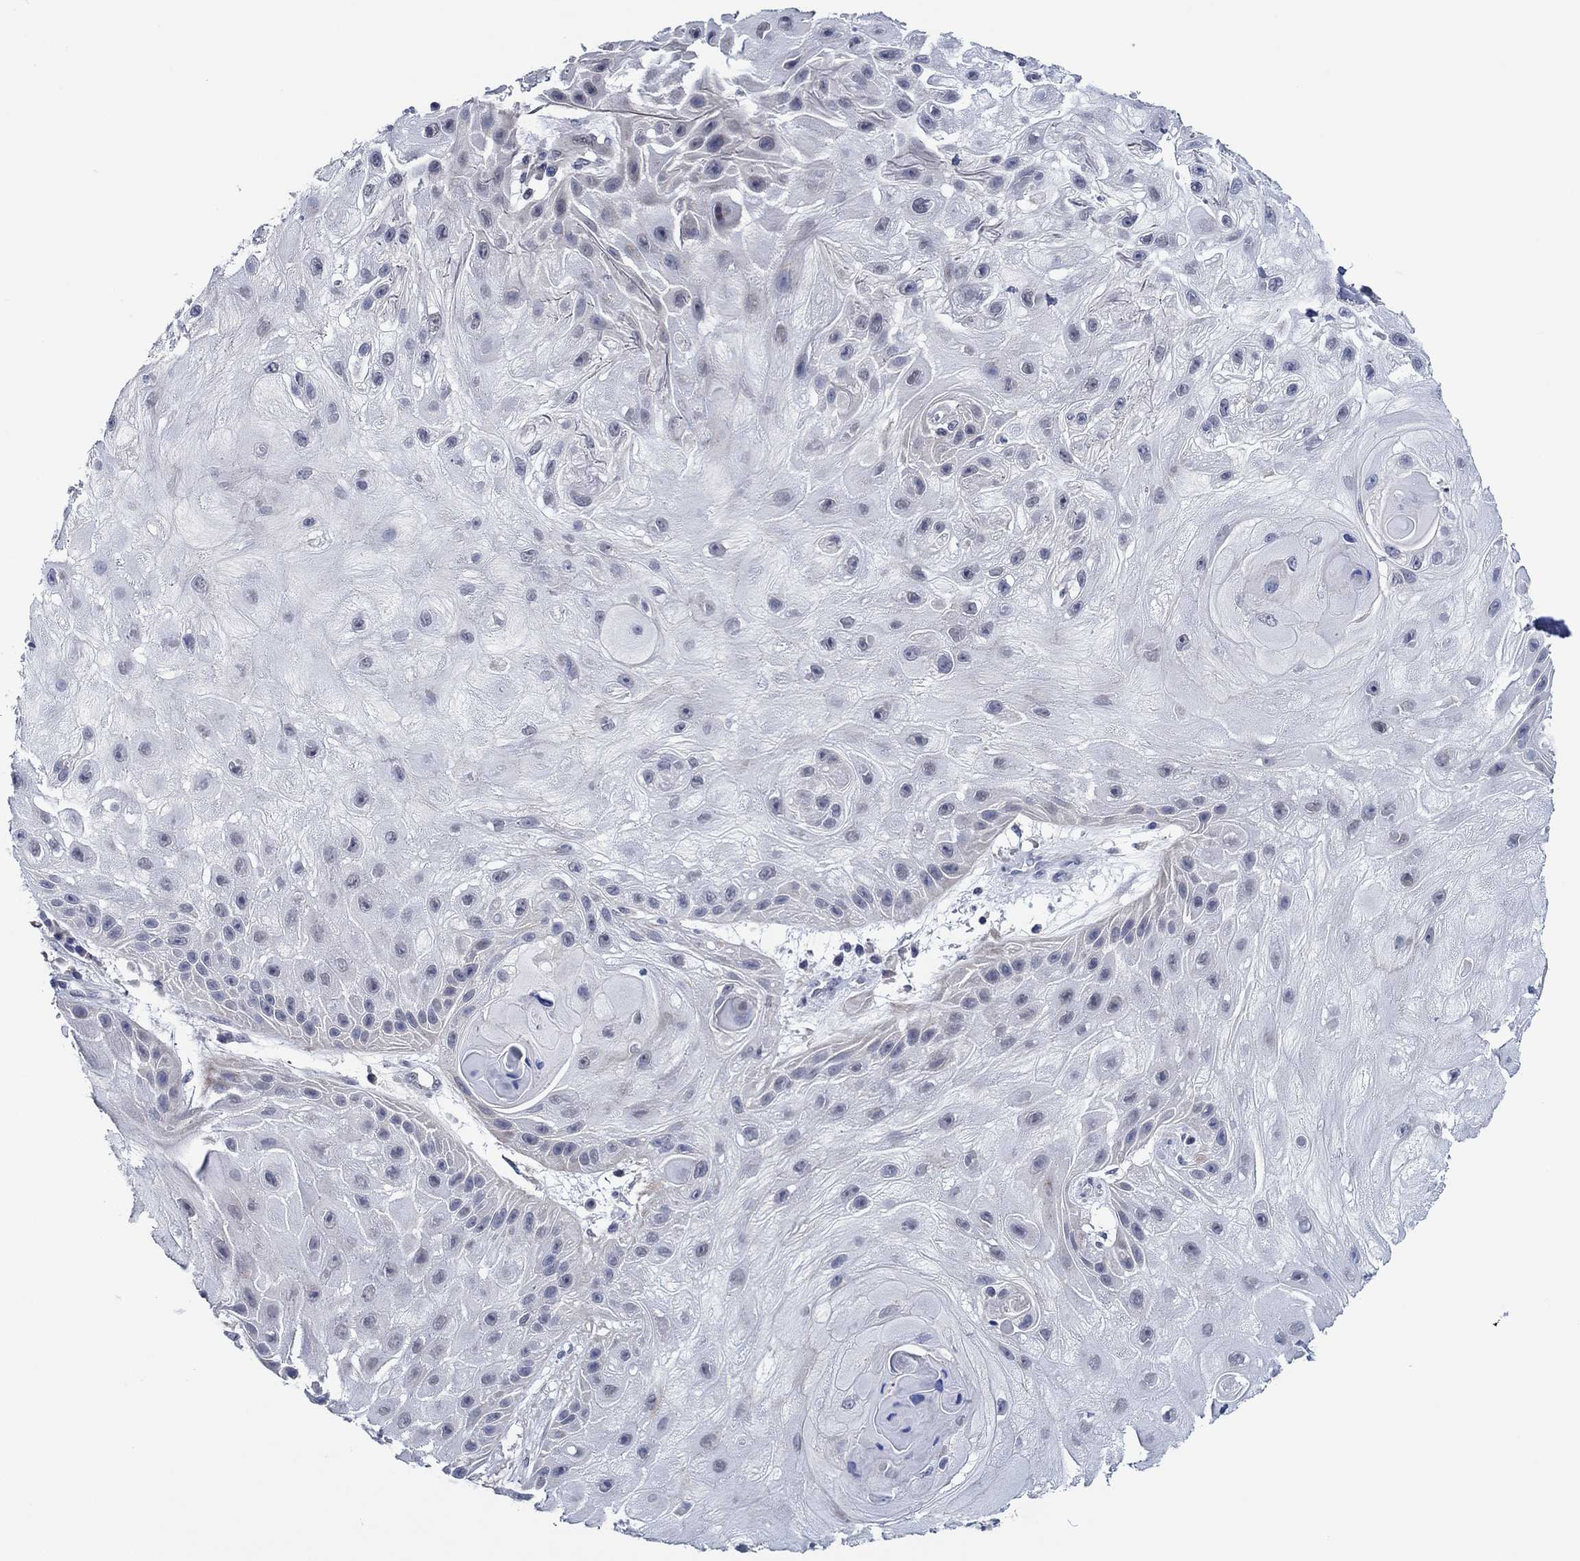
{"staining": {"intensity": "negative", "quantity": "none", "location": "none"}, "tissue": "skin cancer", "cell_type": "Tumor cells", "image_type": "cancer", "snomed": [{"axis": "morphology", "description": "Normal tissue, NOS"}, {"axis": "morphology", "description": "Squamous cell carcinoma, NOS"}, {"axis": "topography", "description": "Skin"}], "caption": "IHC of squamous cell carcinoma (skin) shows no staining in tumor cells.", "gene": "PRRT3", "patient": {"sex": "male", "age": 79}}